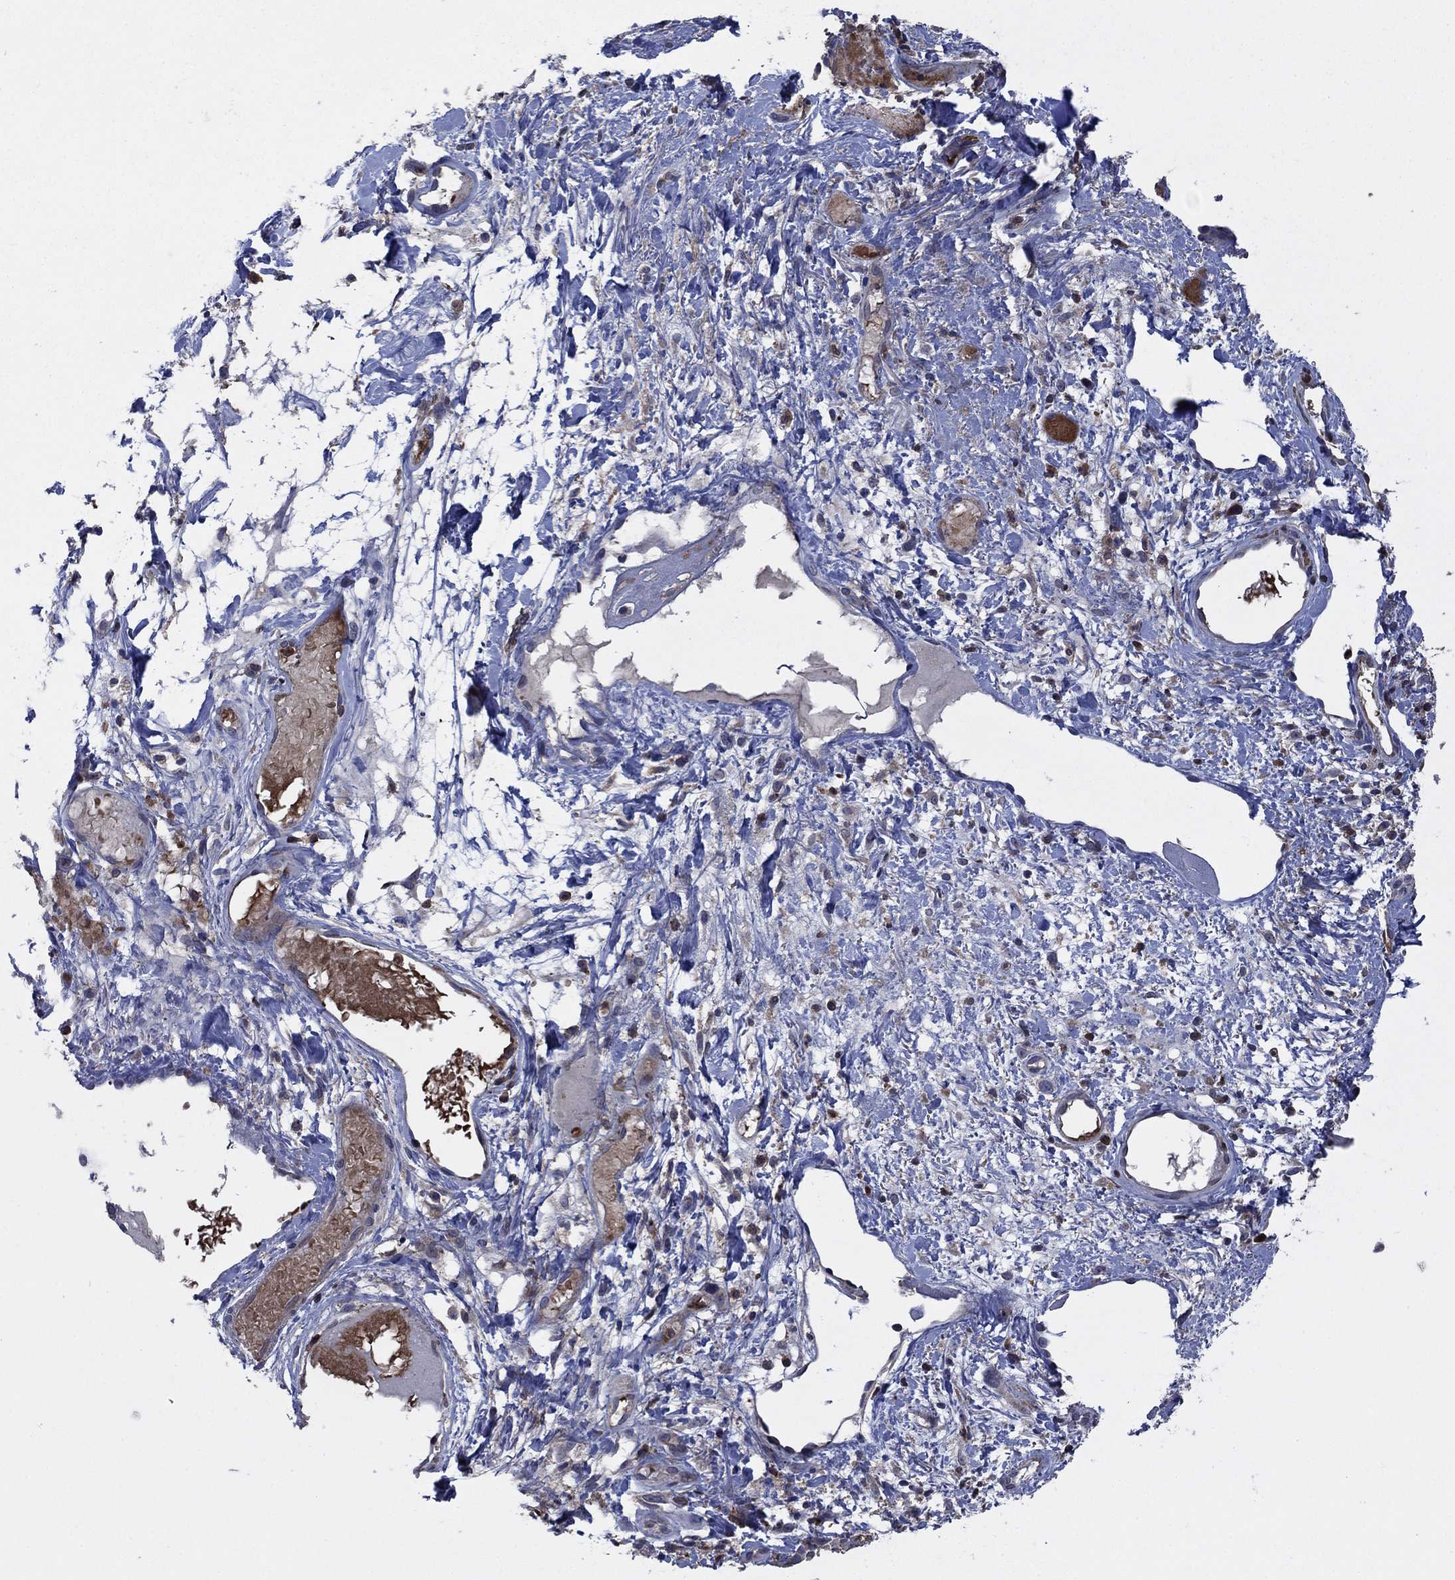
{"staining": {"intensity": "negative", "quantity": "none", "location": "none"}, "tissue": "adipose tissue", "cell_type": "Adipocytes", "image_type": "normal", "snomed": [{"axis": "morphology", "description": "Normal tissue, NOS"}, {"axis": "topography", "description": "Cartilage tissue"}], "caption": "An image of human adipose tissue is negative for staining in adipocytes. Brightfield microscopy of immunohistochemistry stained with DAB (3,3'-diaminobenzidine) (brown) and hematoxylin (blue), captured at high magnification.", "gene": "MEA1", "patient": {"sex": "male", "age": 62}}